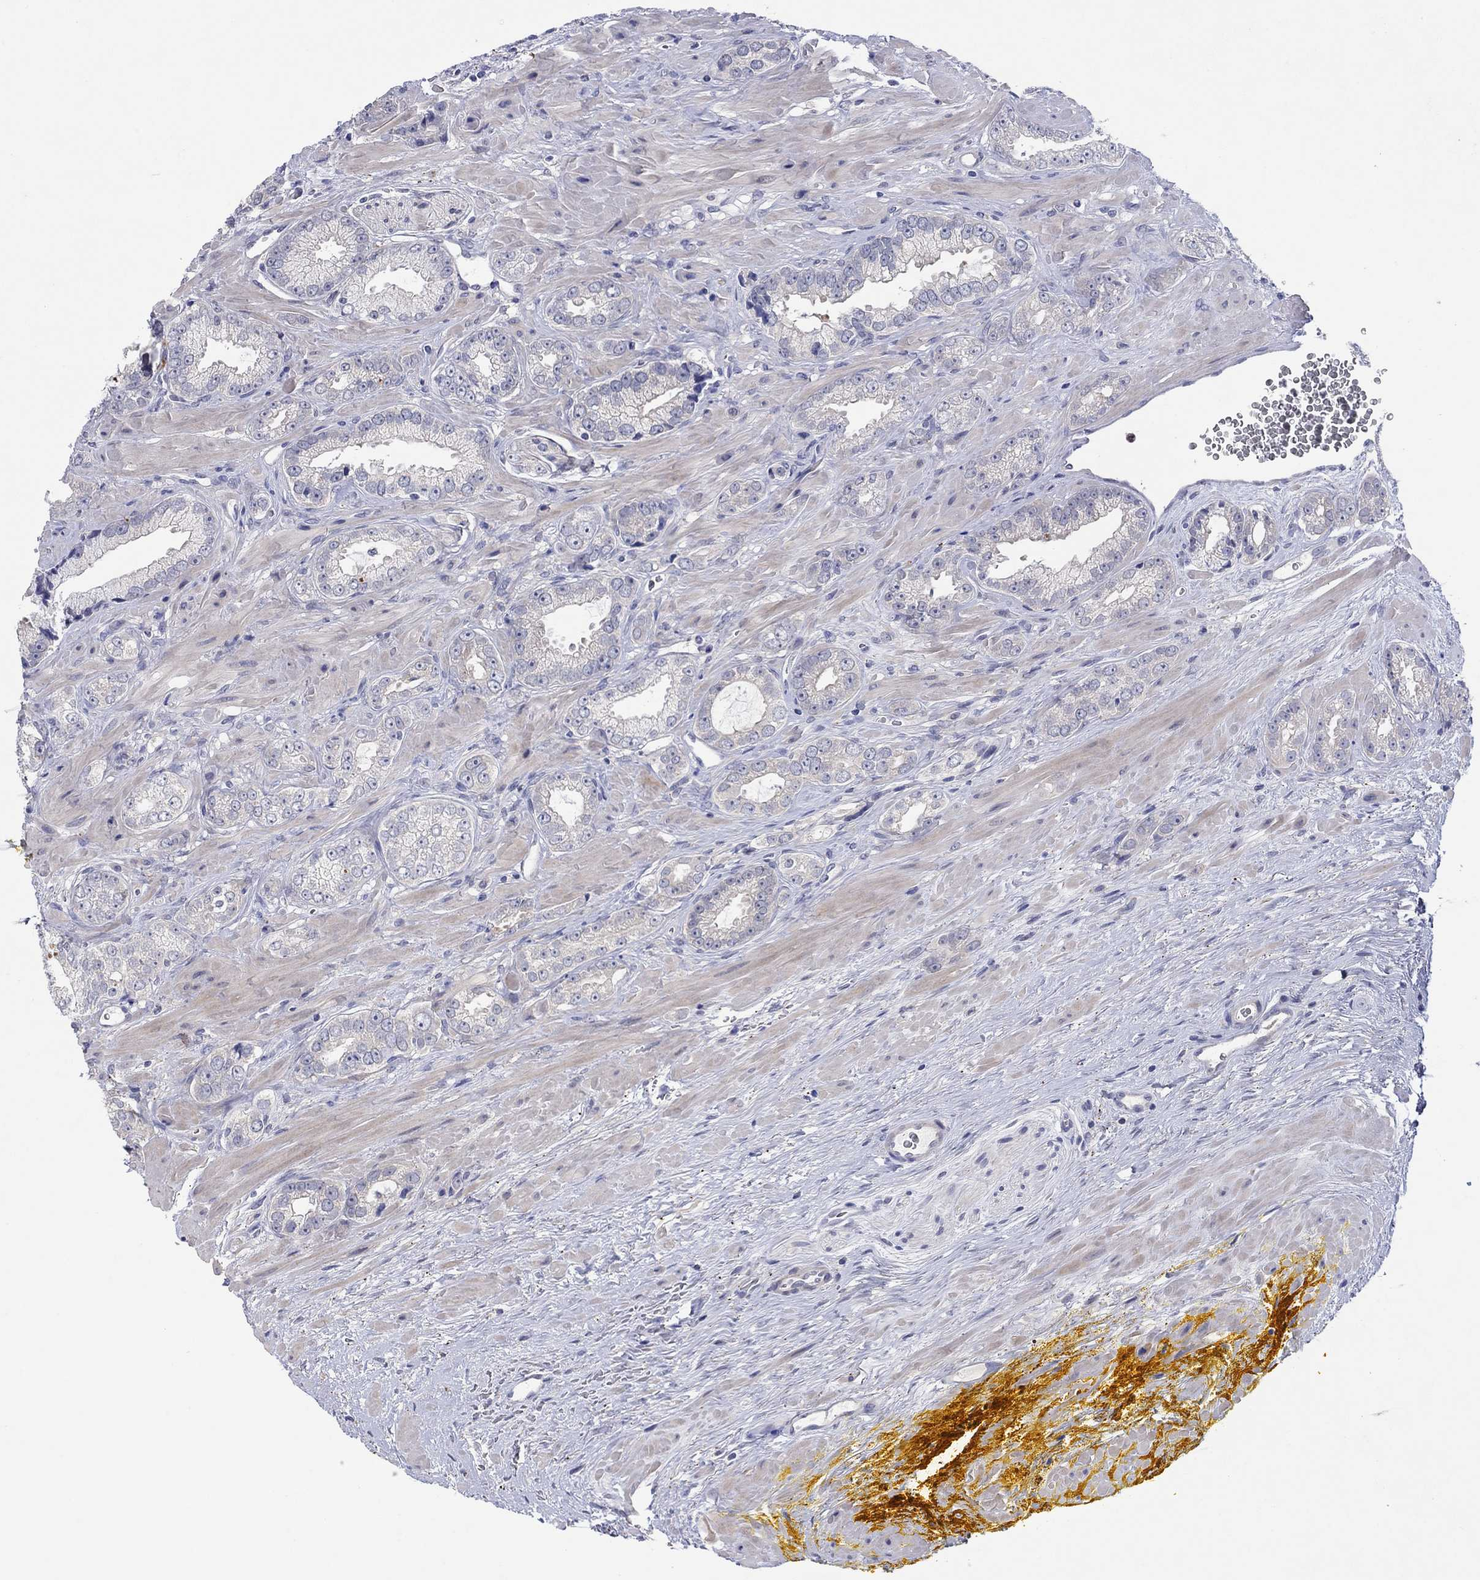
{"staining": {"intensity": "negative", "quantity": "none", "location": "none"}, "tissue": "prostate cancer", "cell_type": "Tumor cells", "image_type": "cancer", "snomed": [{"axis": "morphology", "description": "Adenocarcinoma, NOS"}, {"axis": "topography", "description": "Prostate"}], "caption": "Adenocarcinoma (prostate) was stained to show a protein in brown. There is no significant staining in tumor cells.", "gene": "HDC", "patient": {"sex": "male", "age": 67}}